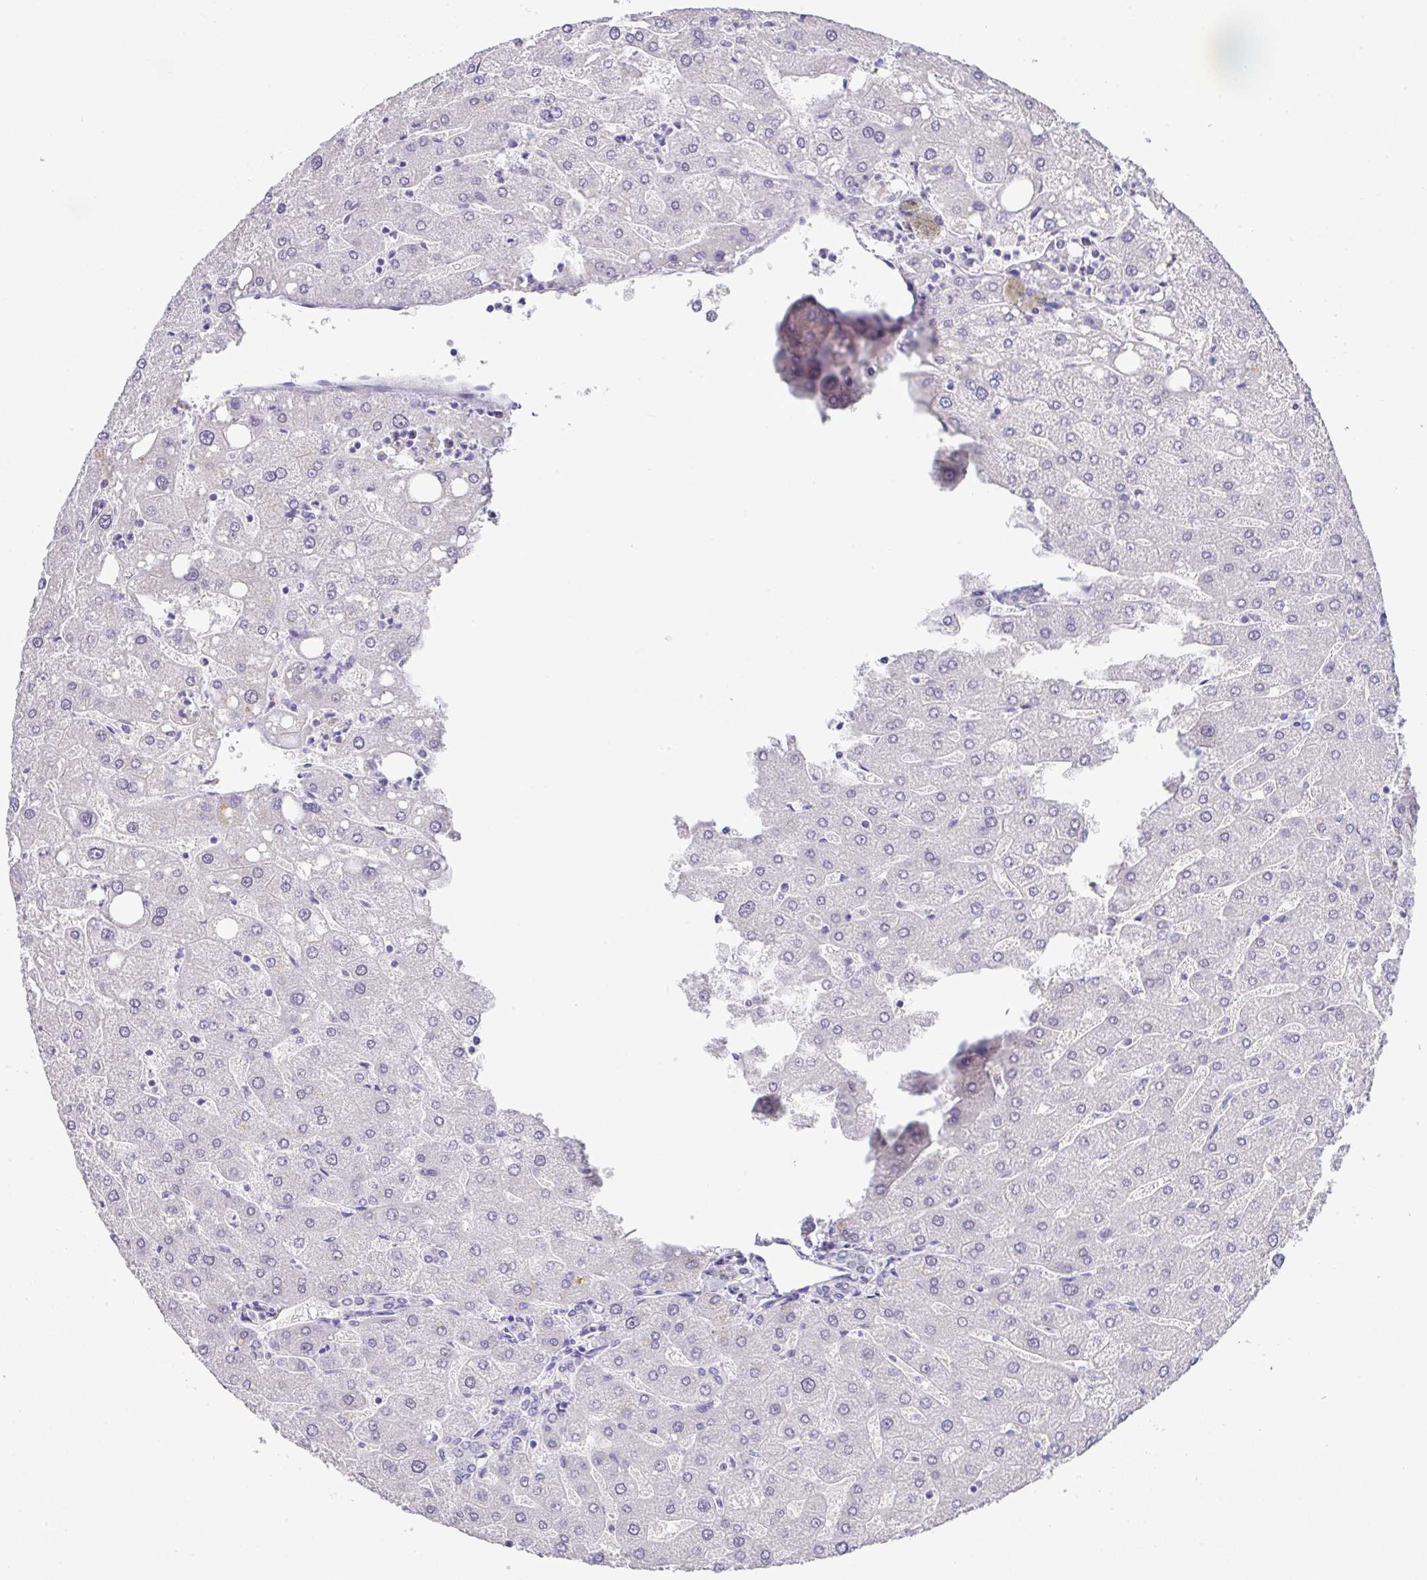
{"staining": {"intensity": "negative", "quantity": "none", "location": "none"}, "tissue": "liver", "cell_type": "Cholangiocytes", "image_type": "normal", "snomed": [{"axis": "morphology", "description": "Normal tissue, NOS"}, {"axis": "topography", "description": "Liver"}], "caption": "There is no significant expression in cholangiocytes of liver.", "gene": "GCG", "patient": {"sex": "male", "age": 67}}